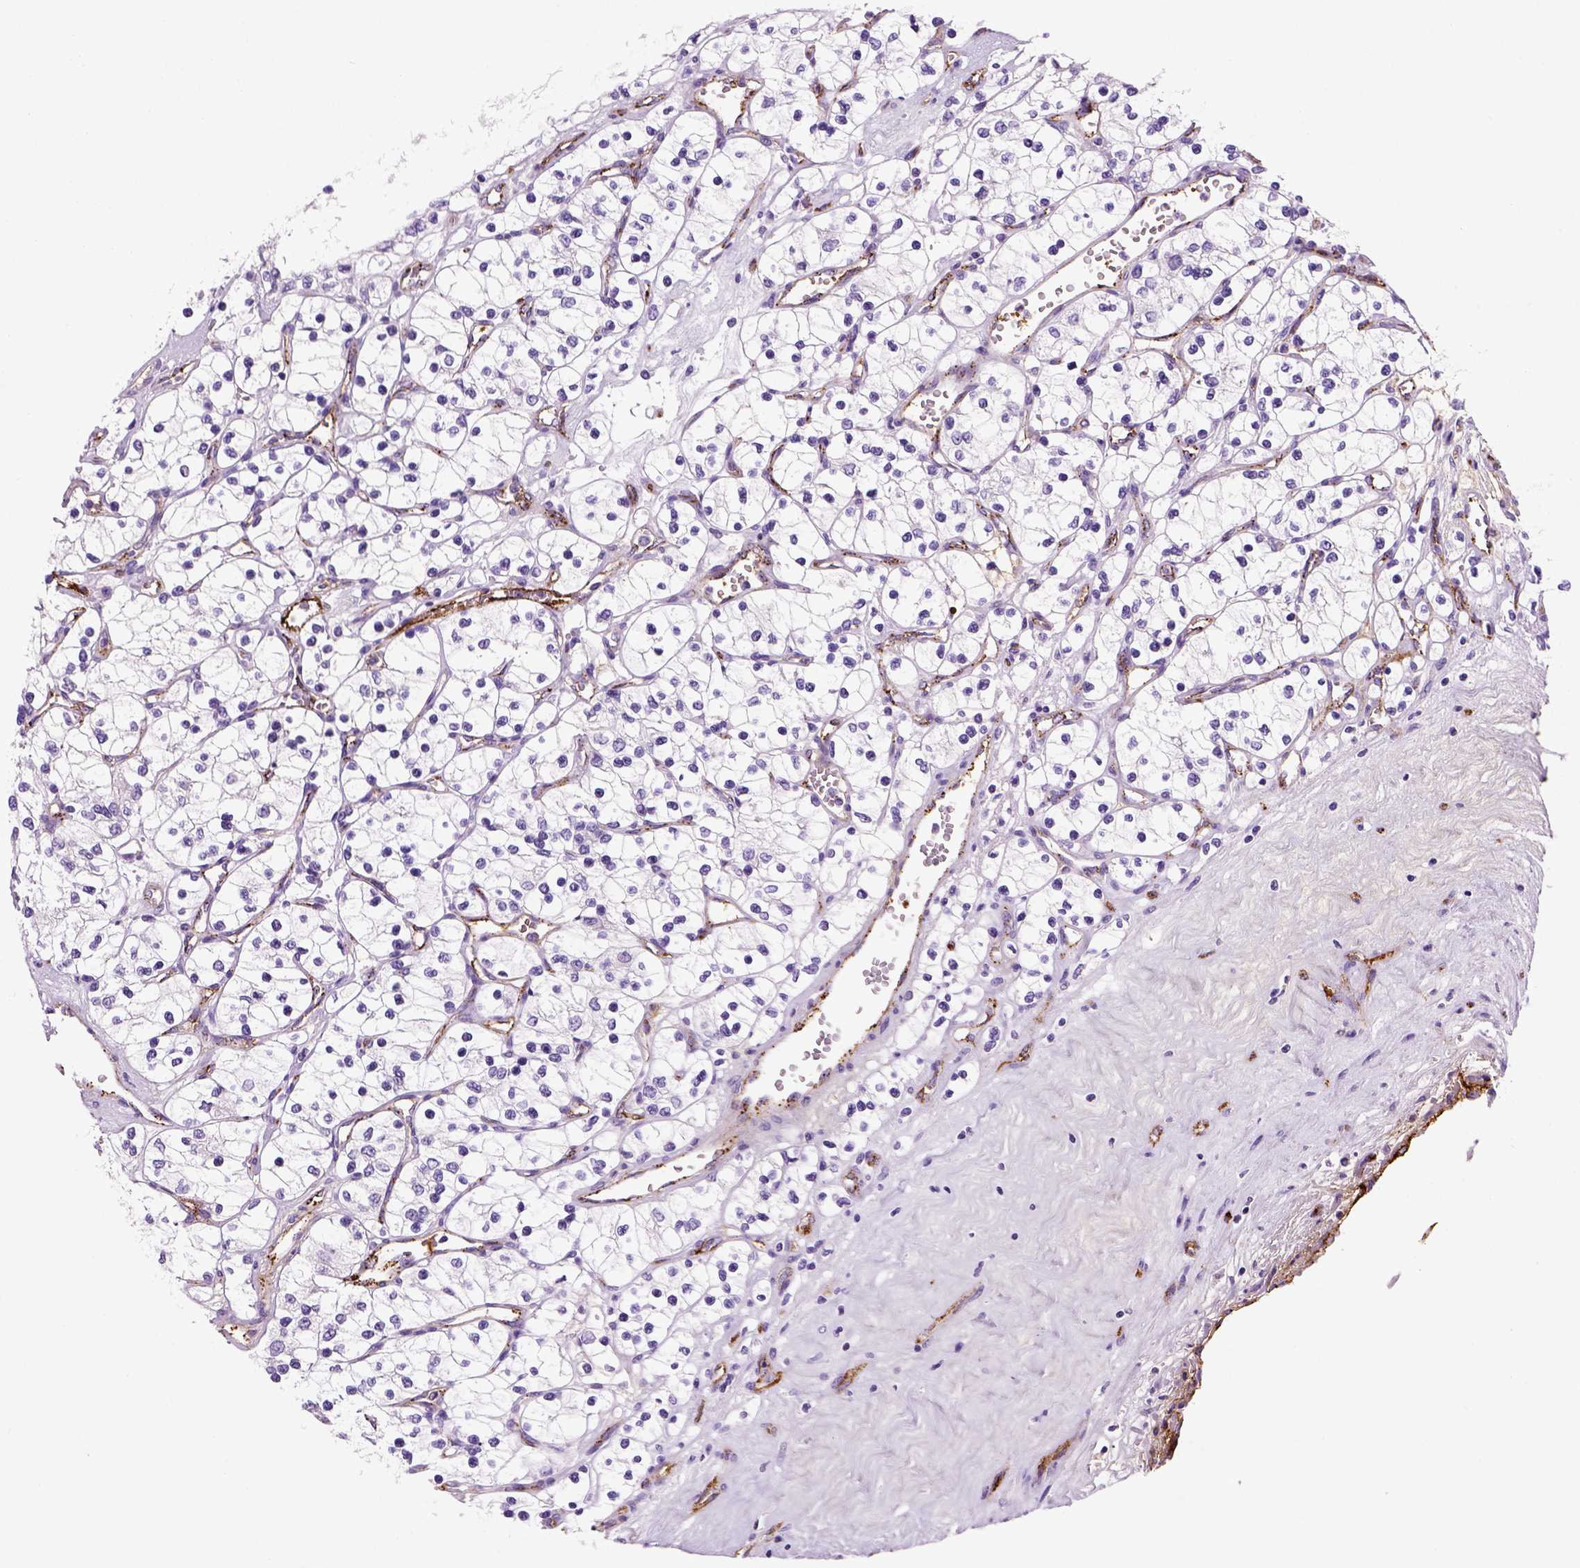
{"staining": {"intensity": "negative", "quantity": "none", "location": "none"}, "tissue": "renal cancer", "cell_type": "Tumor cells", "image_type": "cancer", "snomed": [{"axis": "morphology", "description": "Adenocarcinoma, NOS"}, {"axis": "topography", "description": "Kidney"}], "caption": "Immunohistochemical staining of human renal adenocarcinoma shows no significant staining in tumor cells.", "gene": "VWF", "patient": {"sex": "female", "age": 69}}